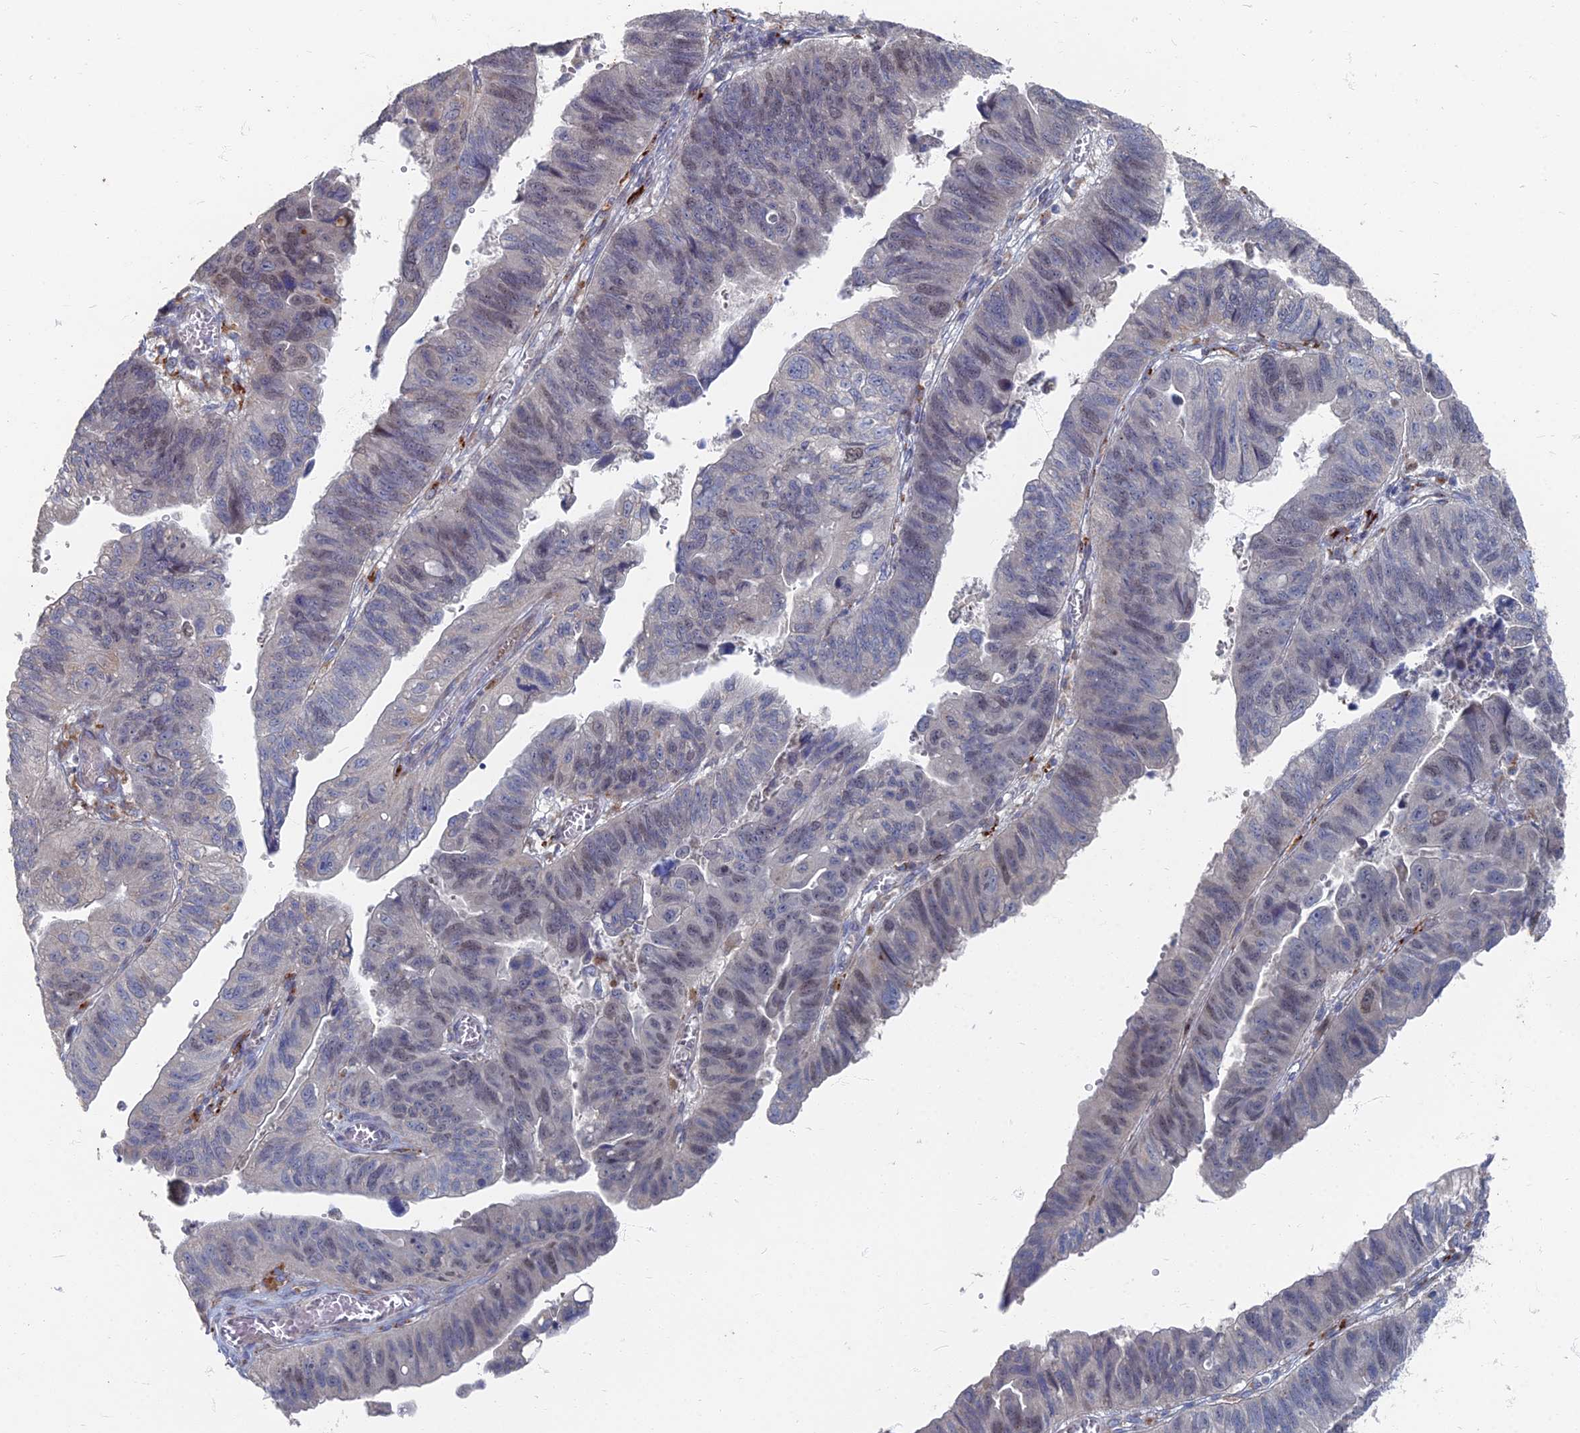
{"staining": {"intensity": "weak", "quantity": "<25%", "location": "nuclear"}, "tissue": "stomach cancer", "cell_type": "Tumor cells", "image_type": "cancer", "snomed": [{"axis": "morphology", "description": "Adenocarcinoma, NOS"}, {"axis": "topography", "description": "Stomach"}], "caption": "A photomicrograph of stomach cancer stained for a protein shows no brown staining in tumor cells.", "gene": "TMEM128", "patient": {"sex": "male", "age": 59}}